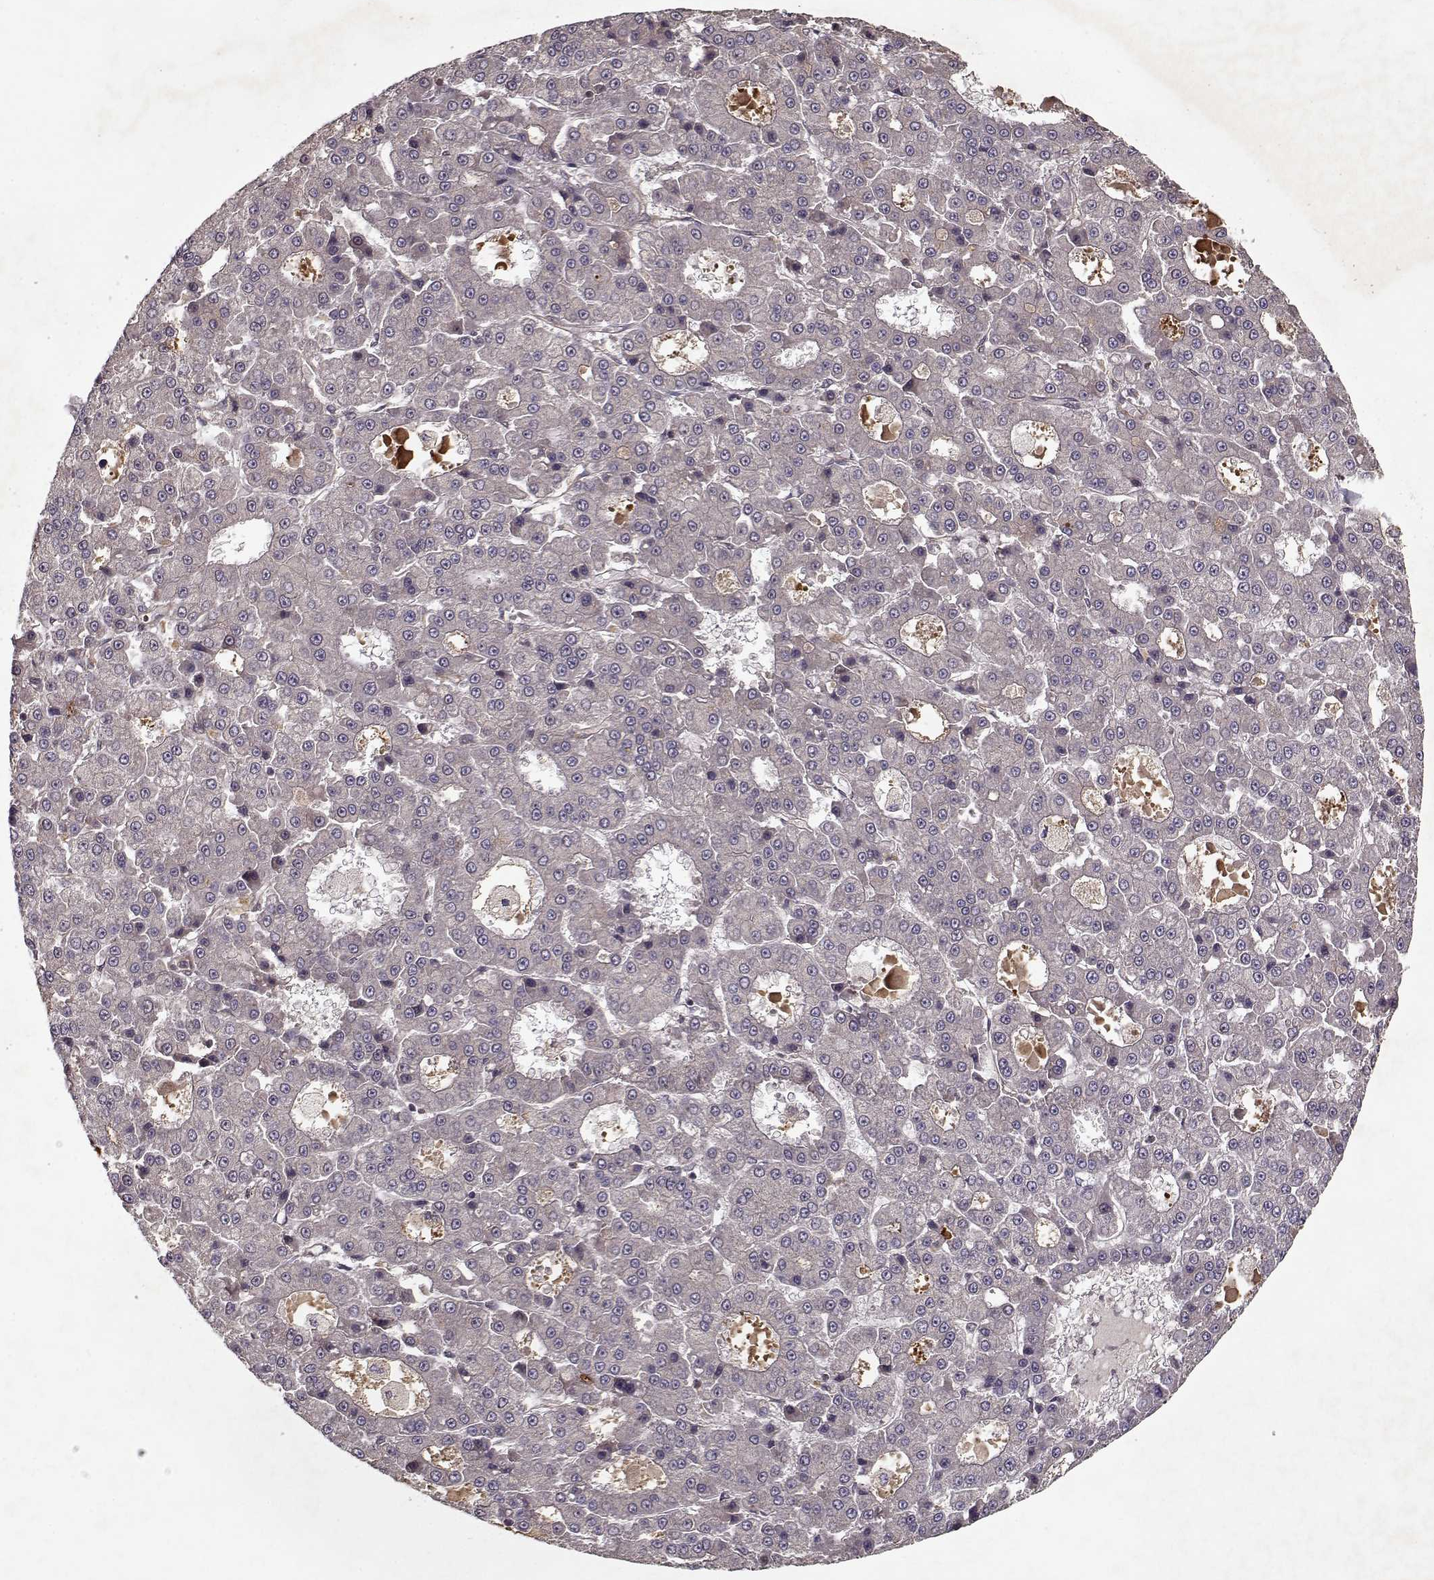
{"staining": {"intensity": "negative", "quantity": "none", "location": "none"}, "tissue": "liver cancer", "cell_type": "Tumor cells", "image_type": "cancer", "snomed": [{"axis": "morphology", "description": "Carcinoma, Hepatocellular, NOS"}, {"axis": "topography", "description": "Liver"}], "caption": "This is an immunohistochemistry micrograph of human liver cancer. There is no expression in tumor cells.", "gene": "PPP1R12A", "patient": {"sex": "male", "age": 70}}